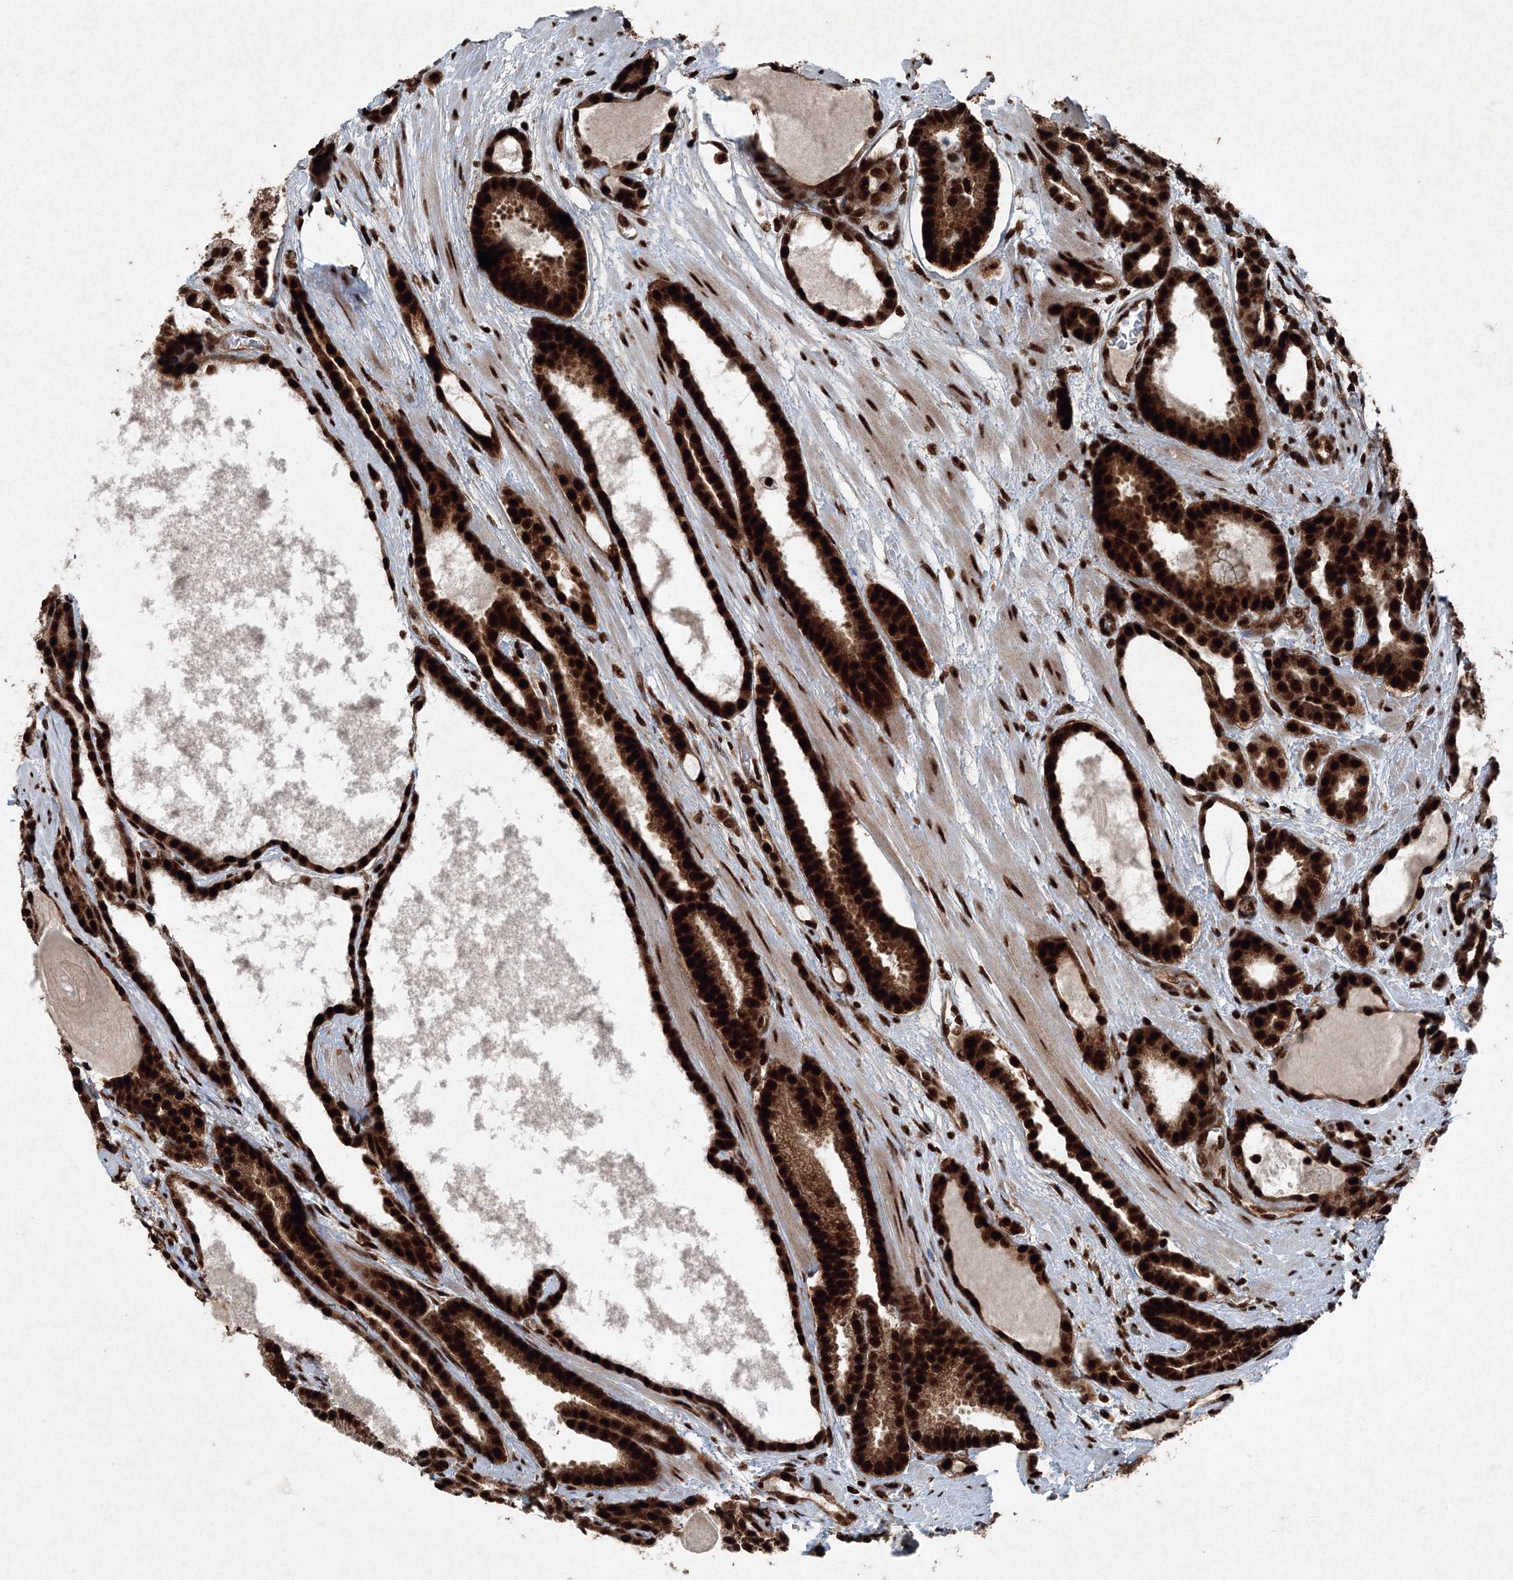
{"staining": {"intensity": "strong", "quantity": ">75%", "location": "cytoplasmic/membranous,nuclear"}, "tissue": "prostate cancer", "cell_type": "Tumor cells", "image_type": "cancer", "snomed": [{"axis": "morphology", "description": "Adenocarcinoma, High grade"}, {"axis": "topography", "description": "Prostate"}], "caption": "Prostate high-grade adenocarcinoma stained for a protein (brown) shows strong cytoplasmic/membranous and nuclear positive expression in about >75% of tumor cells.", "gene": "SNRPC", "patient": {"sex": "male", "age": 60}}